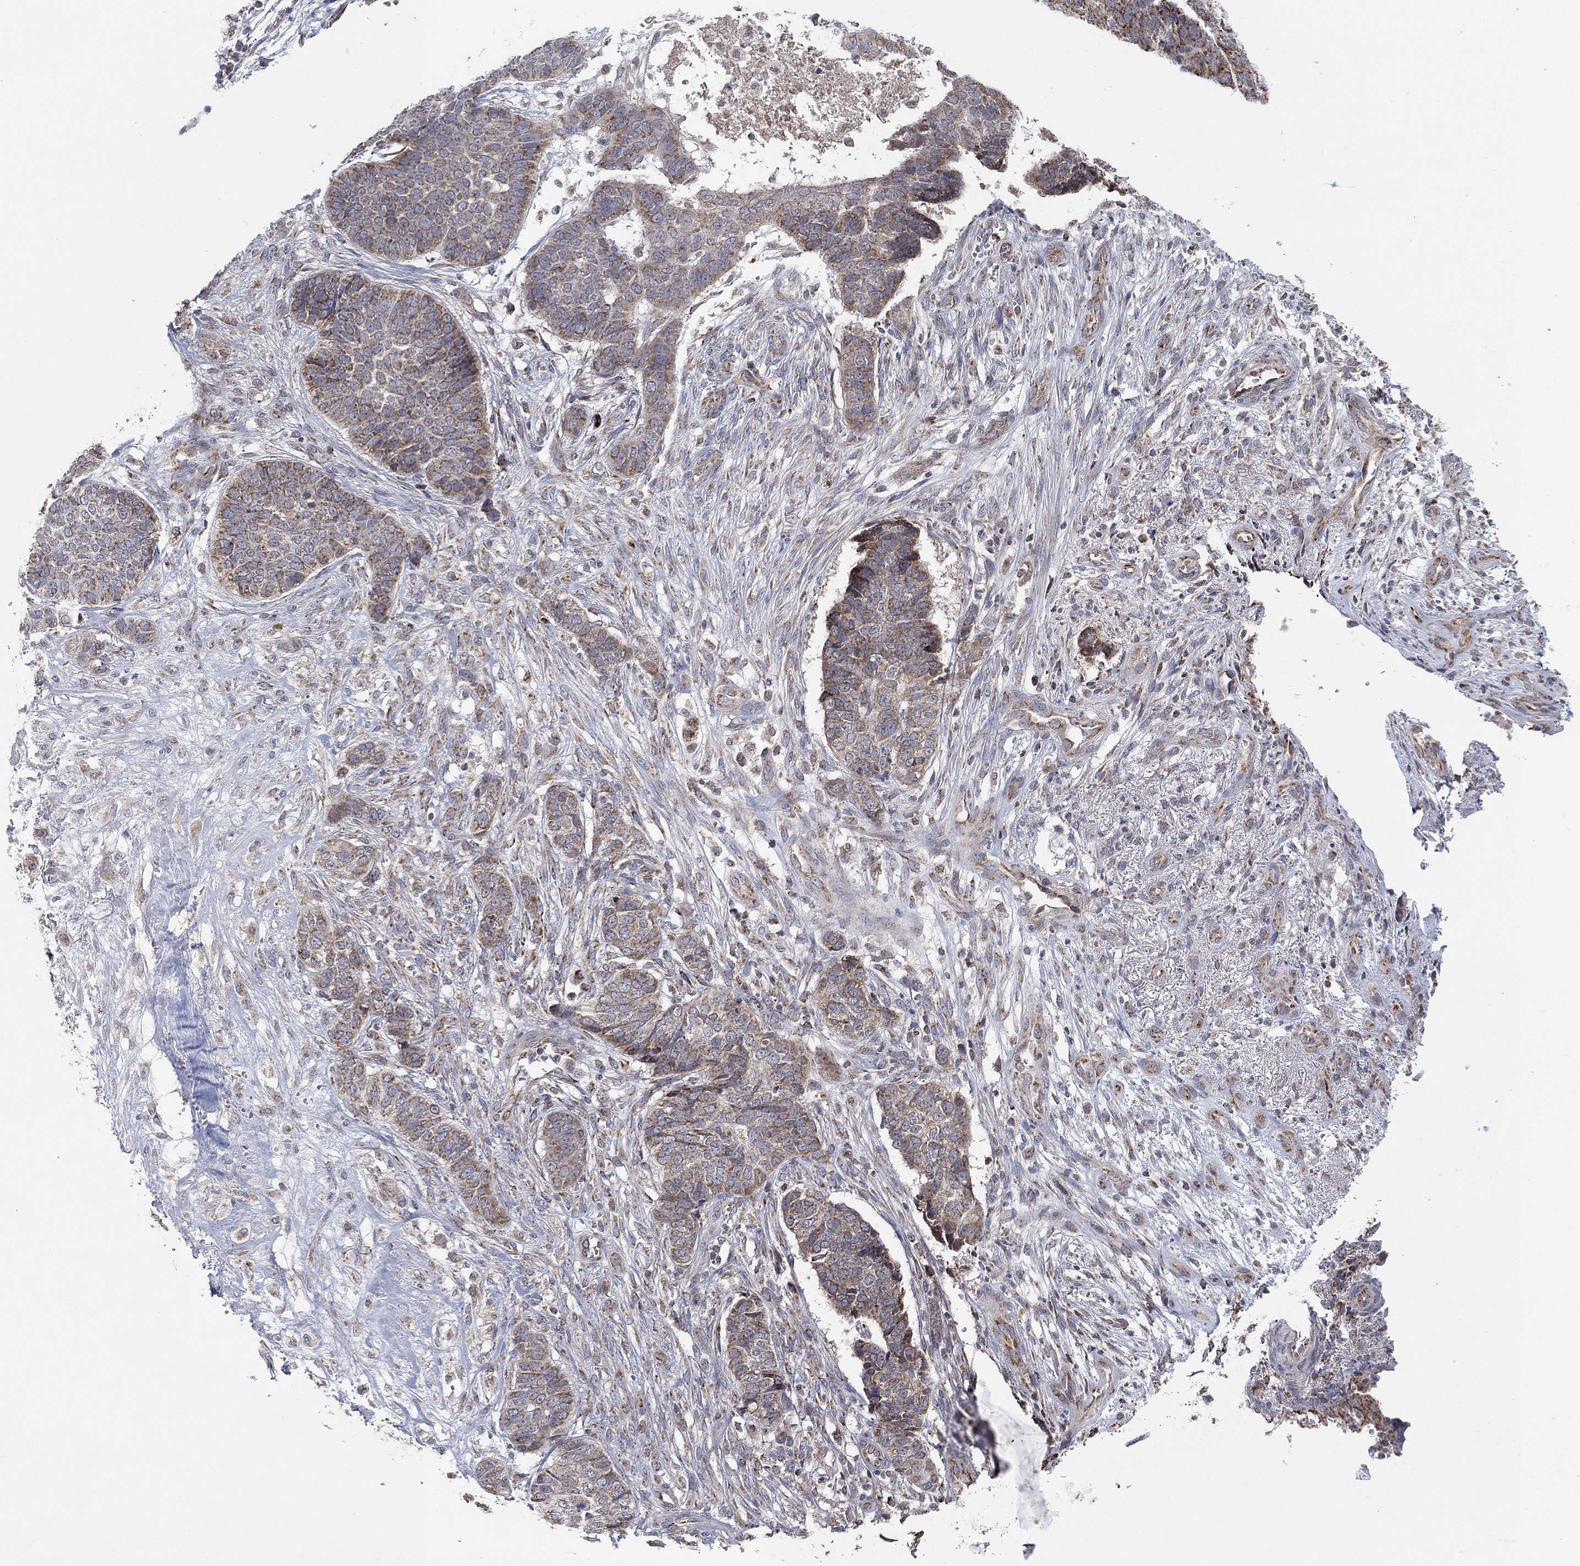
{"staining": {"intensity": "weak", "quantity": "<25%", "location": "cytoplasmic/membranous"}, "tissue": "skin cancer", "cell_type": "Tumor cells", "image_type": "cancer", "snomed": [{"axis": "morphology", "description": "Basal cell carcinoma"}, {"axis": "topography", "description": "Skin"}], "caption": "Immunohistochemistry (IHC) of human skin basal cell carcinoma displays no staining in tumor cells.", "gene": "PSMG4", "patient": {"sex": "male", "age": 86}}